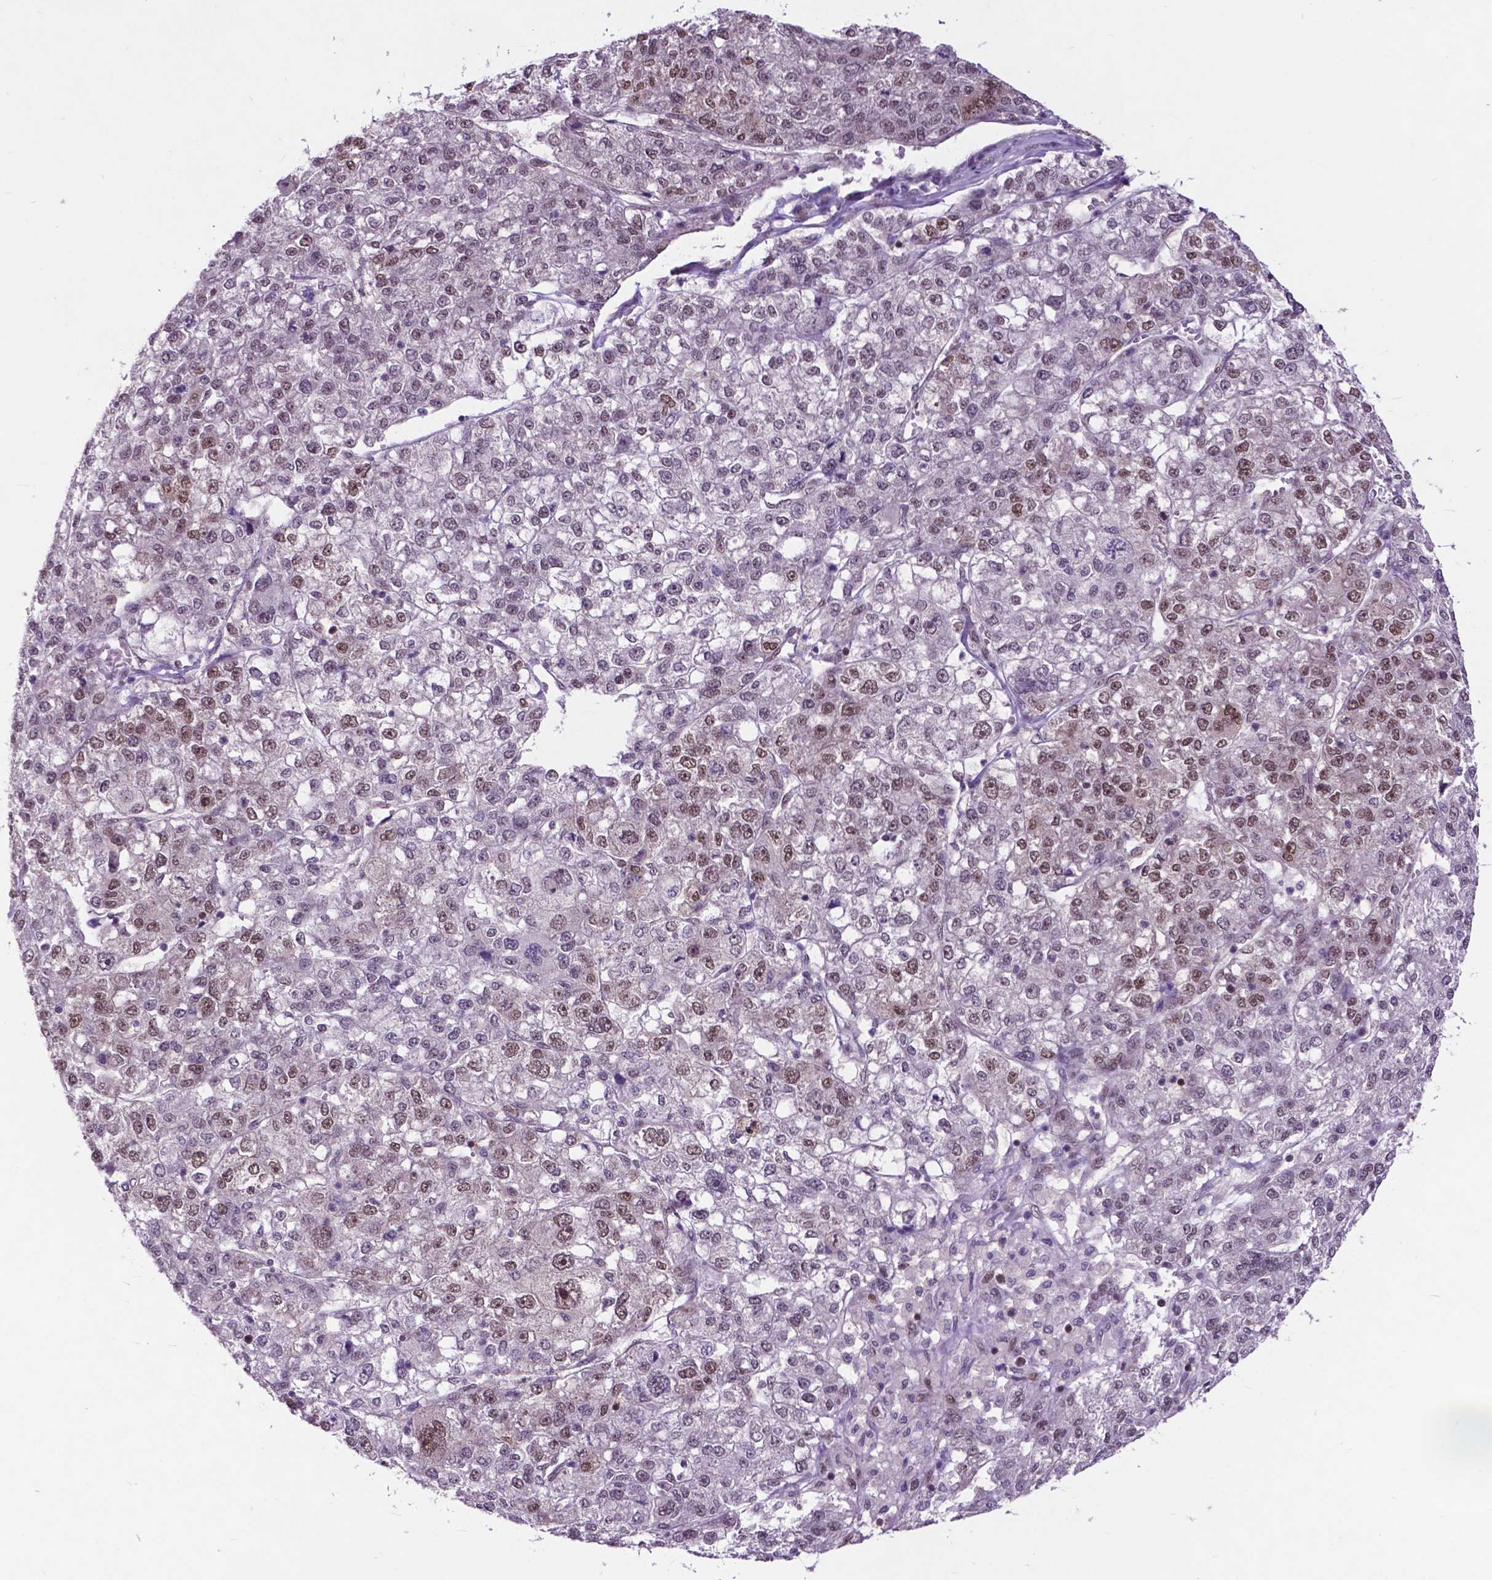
{"staining": {"intensity": "moderate", "quantity": "<25%", "location": "nuclear"}, "tissue": "liver cancer", "cell_type": "Tumor cells", "image_type": "cancer", "snomed": [{"axis": "morphology", "description": "Carcinoma, Hepatocellular, NOS"}, {"axis": "topography", "description": "Liver"}], "caption": "Liver cancer tissue reveals moderate nuclear staining in about <25% of tumor cells", "gene": "FAF1", "patient": {"sex": "male", "age": 56}}